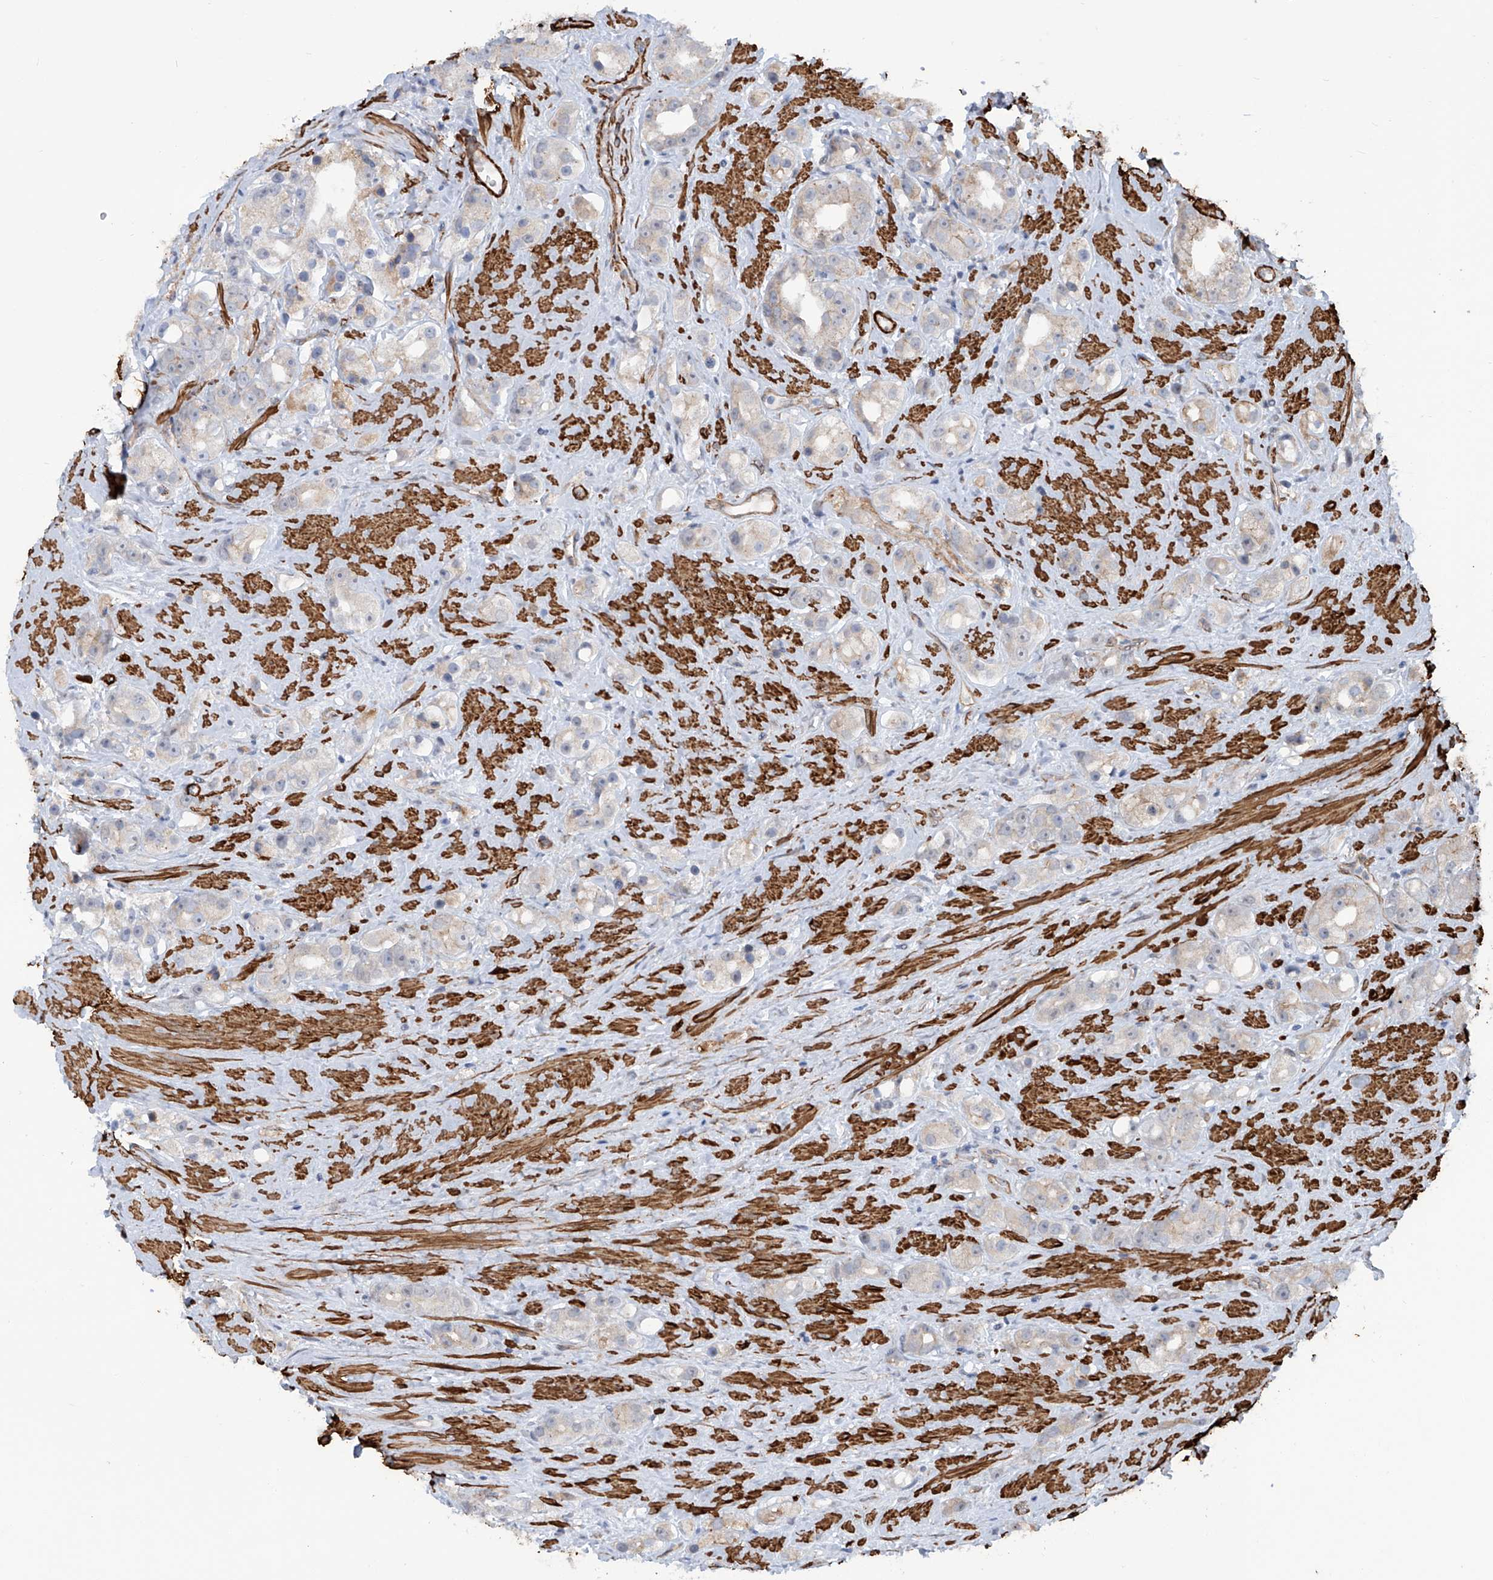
{"staining": {"intensity": "negative", "quantity": "none", "location": "none"}, "tissue": "prostate cancer", "cell_type": "Tumor cells", "image_type": "cancer", "snomed": [{"axis": "morphology", "description": "Adenocarcinoma, NOS"}, {"axis": "topography", "description": "Prostate"}], "caption": "Human adenocarcinoma (prostate) stained for a protein using immunohistochemistry reveals no positivity in tumor cells.", "gene": "ZNF490", "patient": {"sex": "male", "age": 79}}